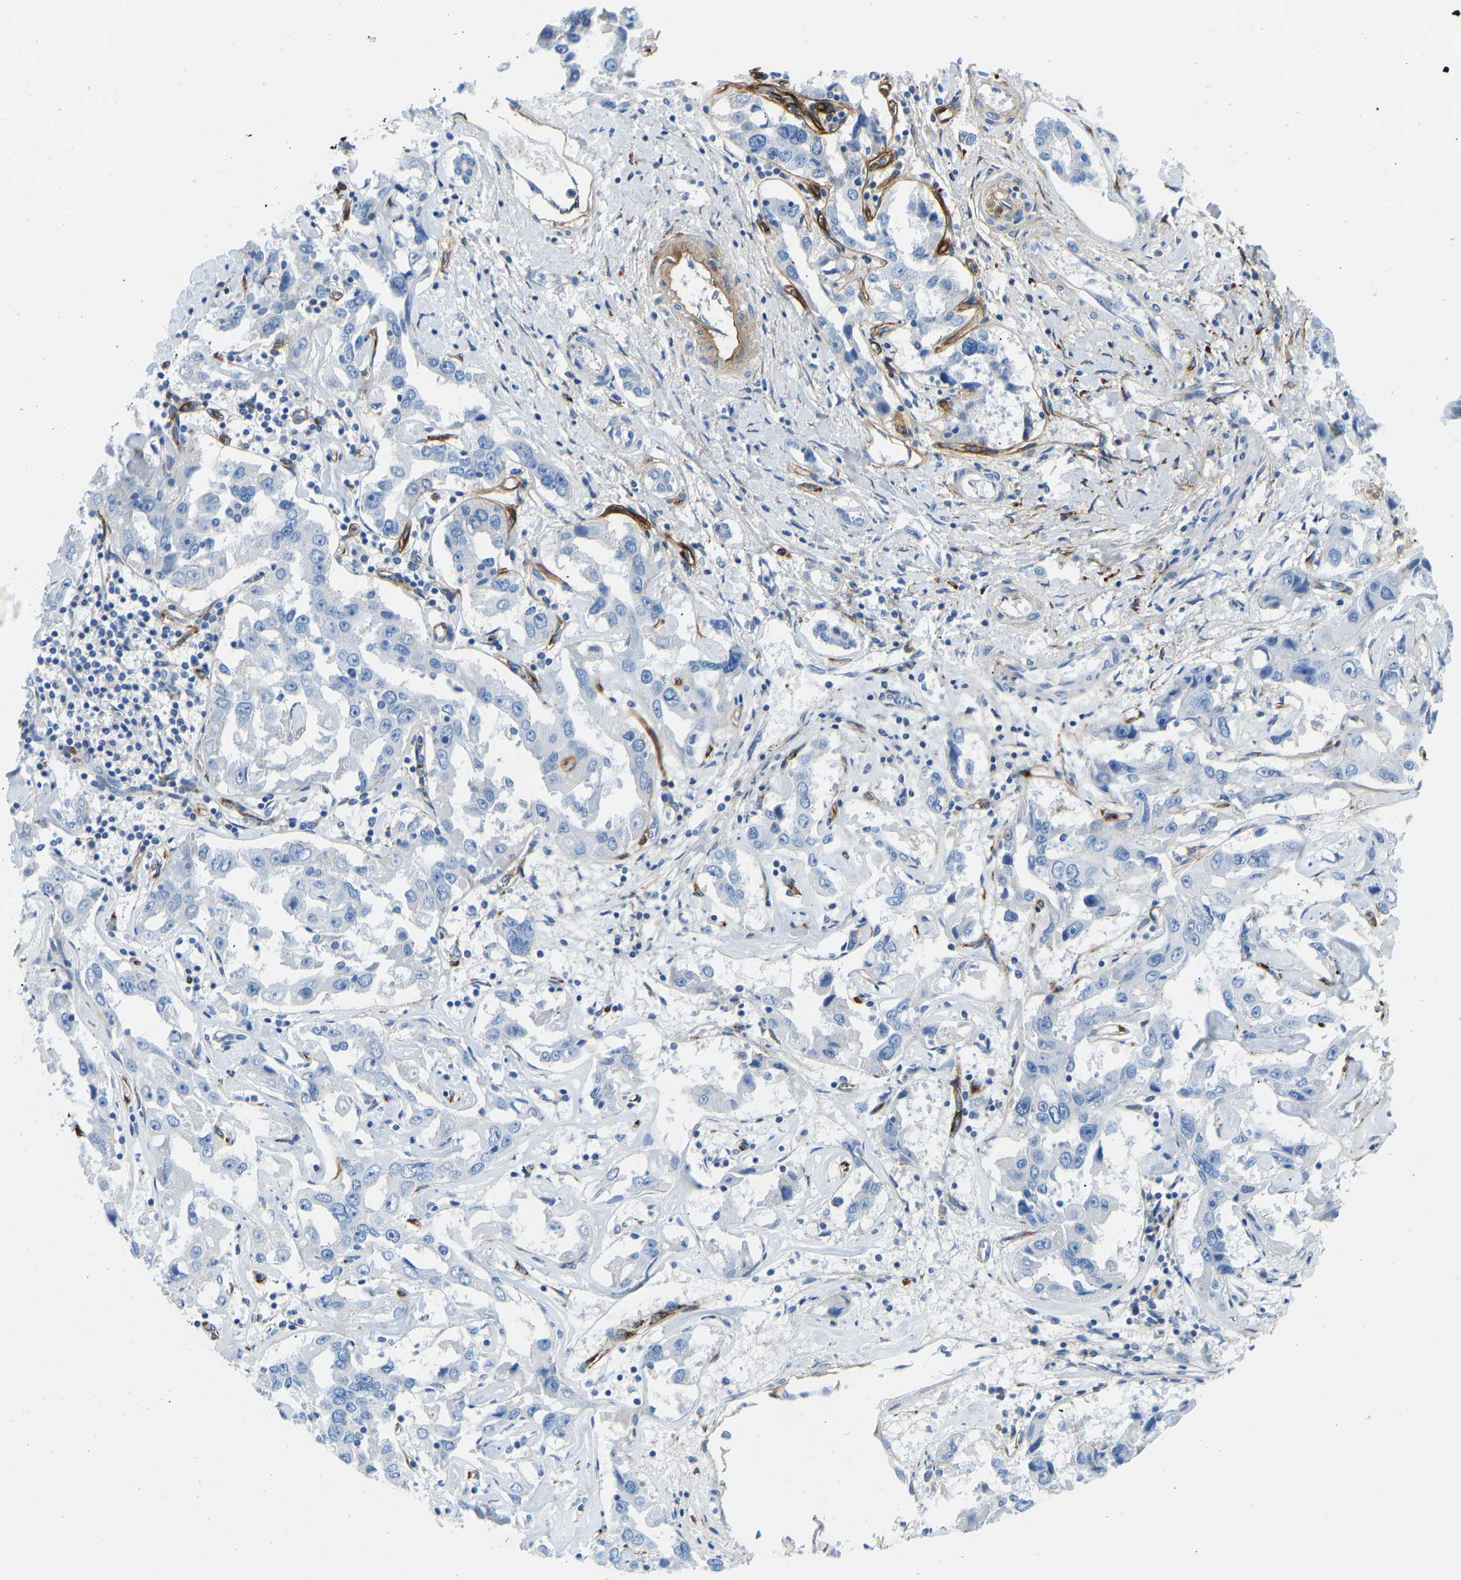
{"staining": {"intensity": "negative", "quantity": "none", "location": "none"}, "tissue": "liver cancer", "cell_type": "Tumor cells", "image_type": "cancer", "snomed": [{"axis": "morphology", "description": "Cholangiocarcinoma"}, {"axis": "topography", "description": "Liver"}], "caption": "A histopathology image of human liver cholangiocarcinoma is negative for staining in tumor cells. (DAB (3,3'-diaminobenzidine) IHC visualized using brightfield microscopy, high magnification).", "gene": "COL15A1", "patient": {"sex": "male", "age": 59}}